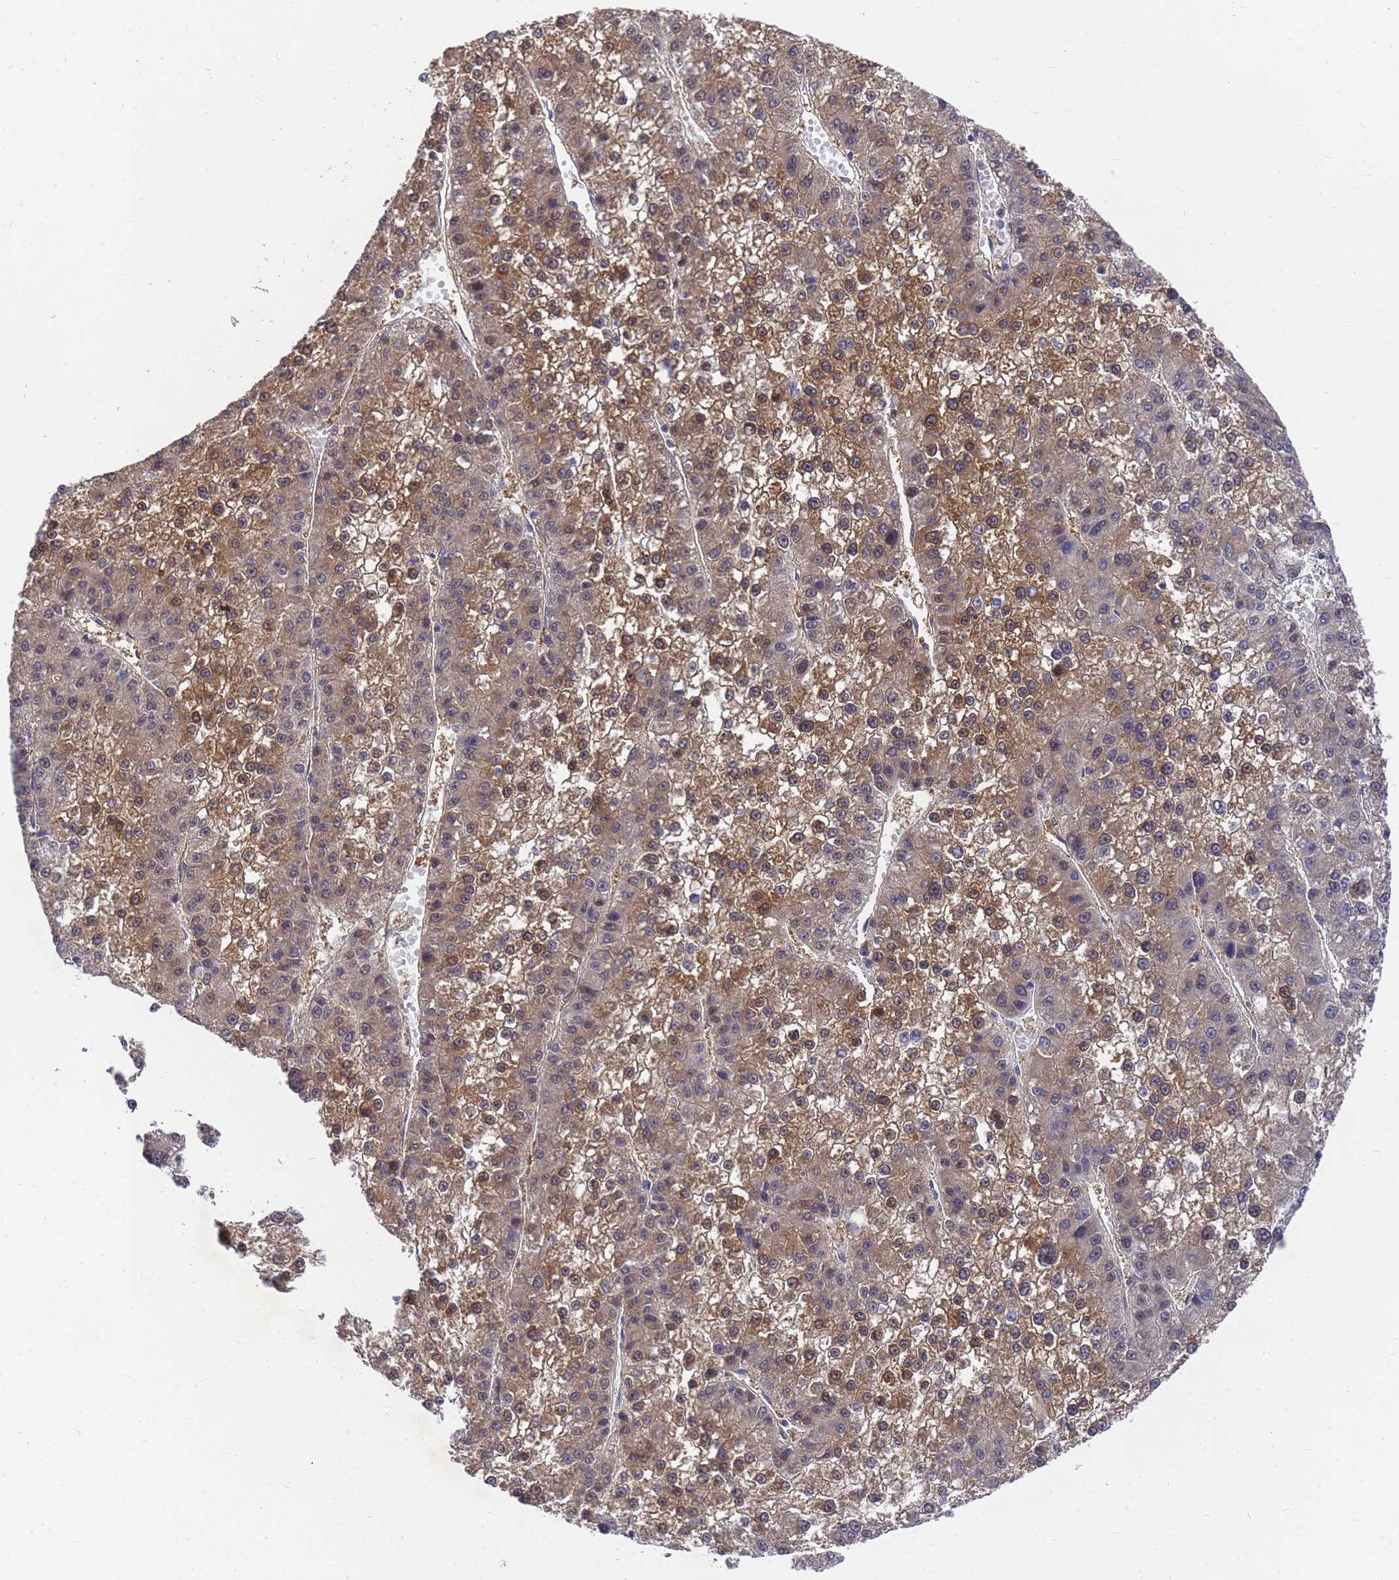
{"staining": {"intensity": "moderate", "quantity": "25%-75%", "location": "cytoplasmic/membranous"}, "tissue": "liver cancer", "cell_type": "Tumor cells", "image_type": "cancer", "snomed": [{"axis": "morphology", "description": "Carcinoma, Hepatocellular, NOS"}, {"axis": "topography", "description": "Liver"}], "caption": "About 25%-75% of tumor cells in human liver cancer reveal moderate cytoplasmic/membranous protein expression as visualized by brown immunohistochemical staining.", "gene": "SLC35E2B", "patient": {"sex": "female", "age": 73}}